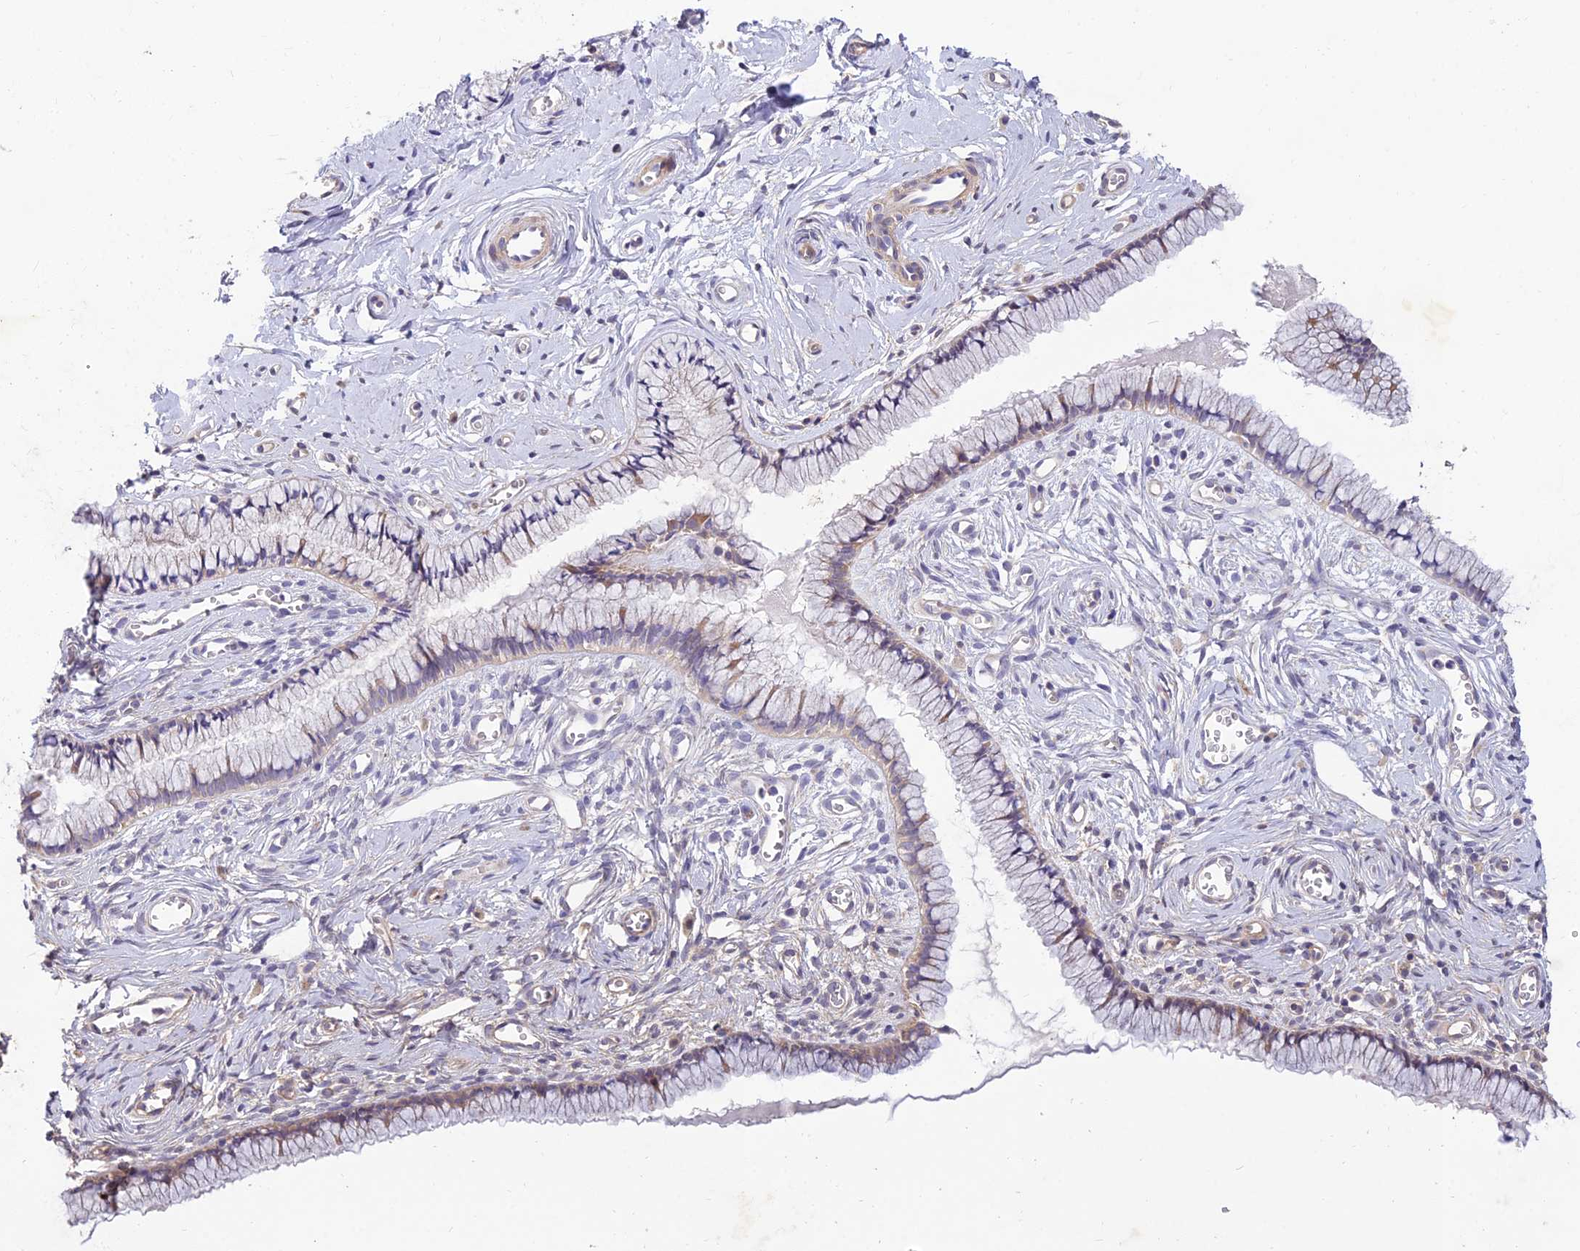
{"staining": {"intensity": "weak", "quantity": ">75%", "location": "cytoplasmic/membranous"}, "tissue": "cervix", "cell_type": "Glandular cells", "image_type": "normal", "snomed": [{"axis": "morphology", "description": "Normal tissue, NOS"}, {"axis": "topography", "description": "Cervix"}], "caption": "Immunohistochemical staining of unremarkable human cervix demonstrates low levels of weak cytoplasmic/membranous positivity in approximately >75% of glandular cells.", "gene": "ARL8A", "patient": {"sex": "female", "age": 40}}